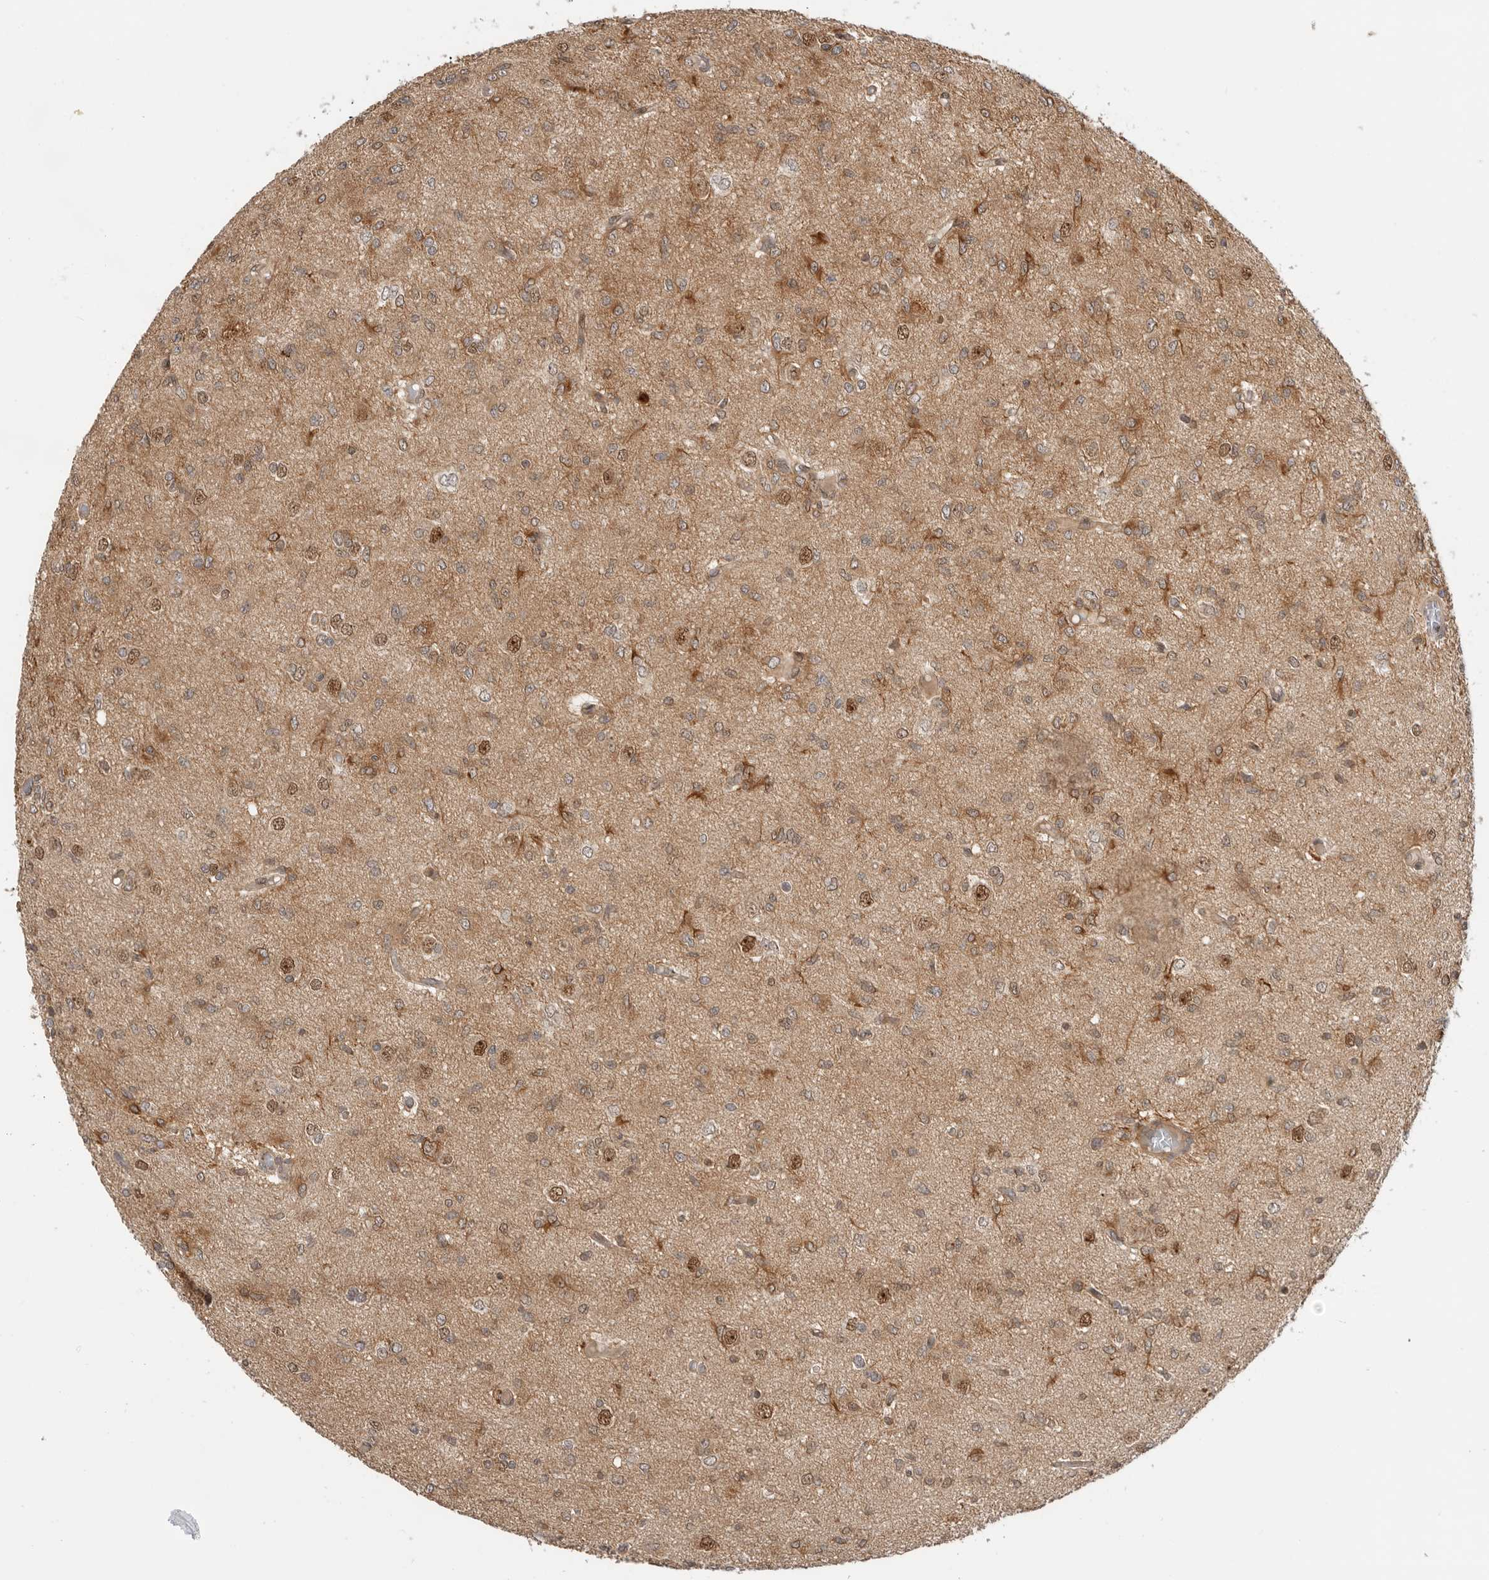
{"staining": {"intensity": "moderate", "quantity": ">75%", "location": "cytoplasmic/membranous,nuclear"}, "tissue": "glioma", "cell_type": "Tumor cells", "image_type": "cancer", "snomed": [{"axis": "morphology", "description": "Glioma, malignant, High grade"}, {"axis": "topography", "description": "Brain"}], "caption": "Tumor cells reveal medium levels of moderate cytoplasmic/membranous and nuclear staining in about >75% of cells in high-grade glioma (malignant).", "gene": "DCAF8", "patient": {"sex": "female", "age": 59}}